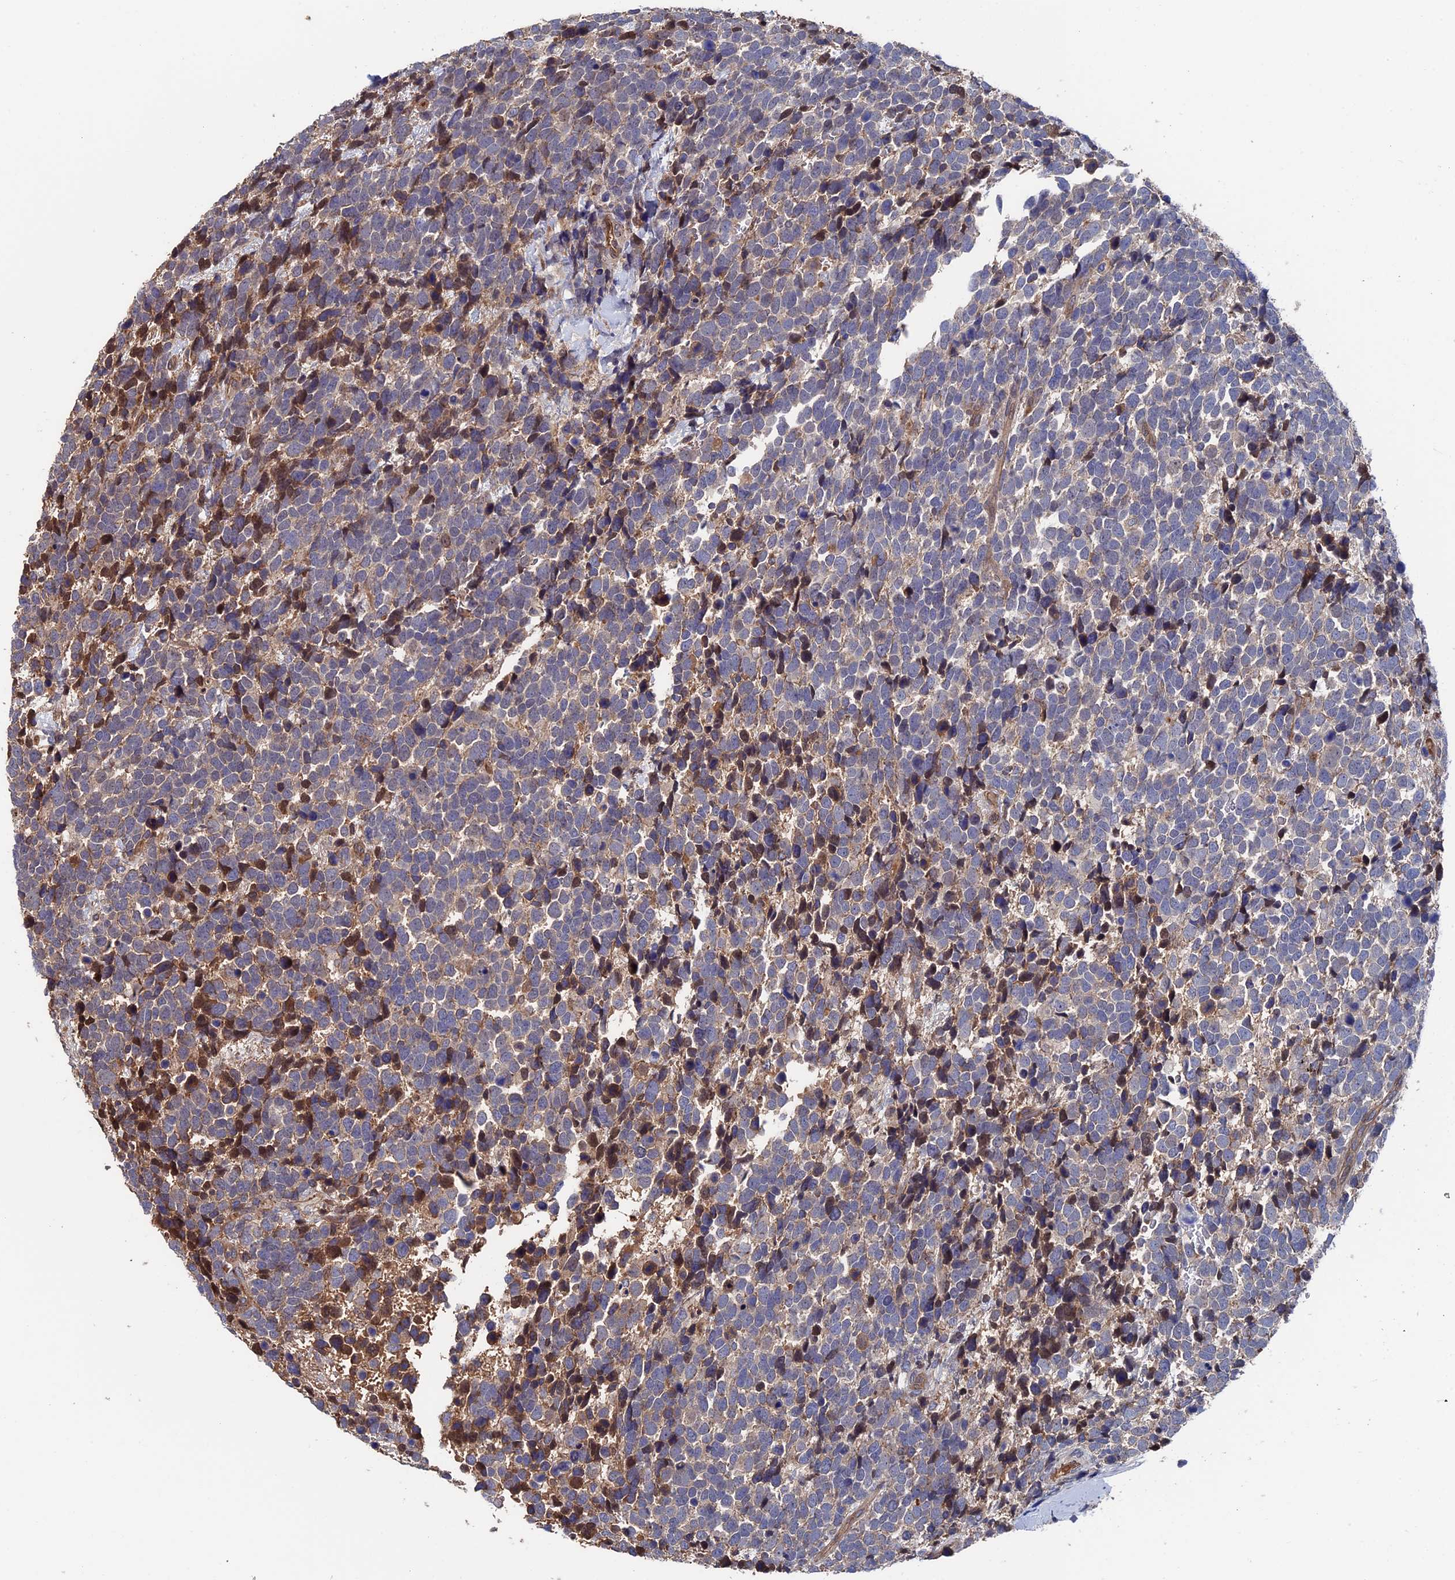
{"staining": {"intensity": "weak", "quantity": "25%-75%", "location": "cytoplasmic/membranous"}, "tissue": "urothelial cancer", "cell_type": "Tumor cells", "image_type": "cancer", "snomed": [{"axis": "morphology", "description": "Urothelial carcinoma, High grade"}, {"axis": "topography", "description": "Urinary bladder"}], "caption": "IHC histopathology image of human urothelial cancer stained for a protein (brown), which shows low levels of weak cytoplasmic/membranous expression in about 25%-75% of tumor cells.", "gene": "RPUSD1", "patient": {"sex": "female", "age": 82}}